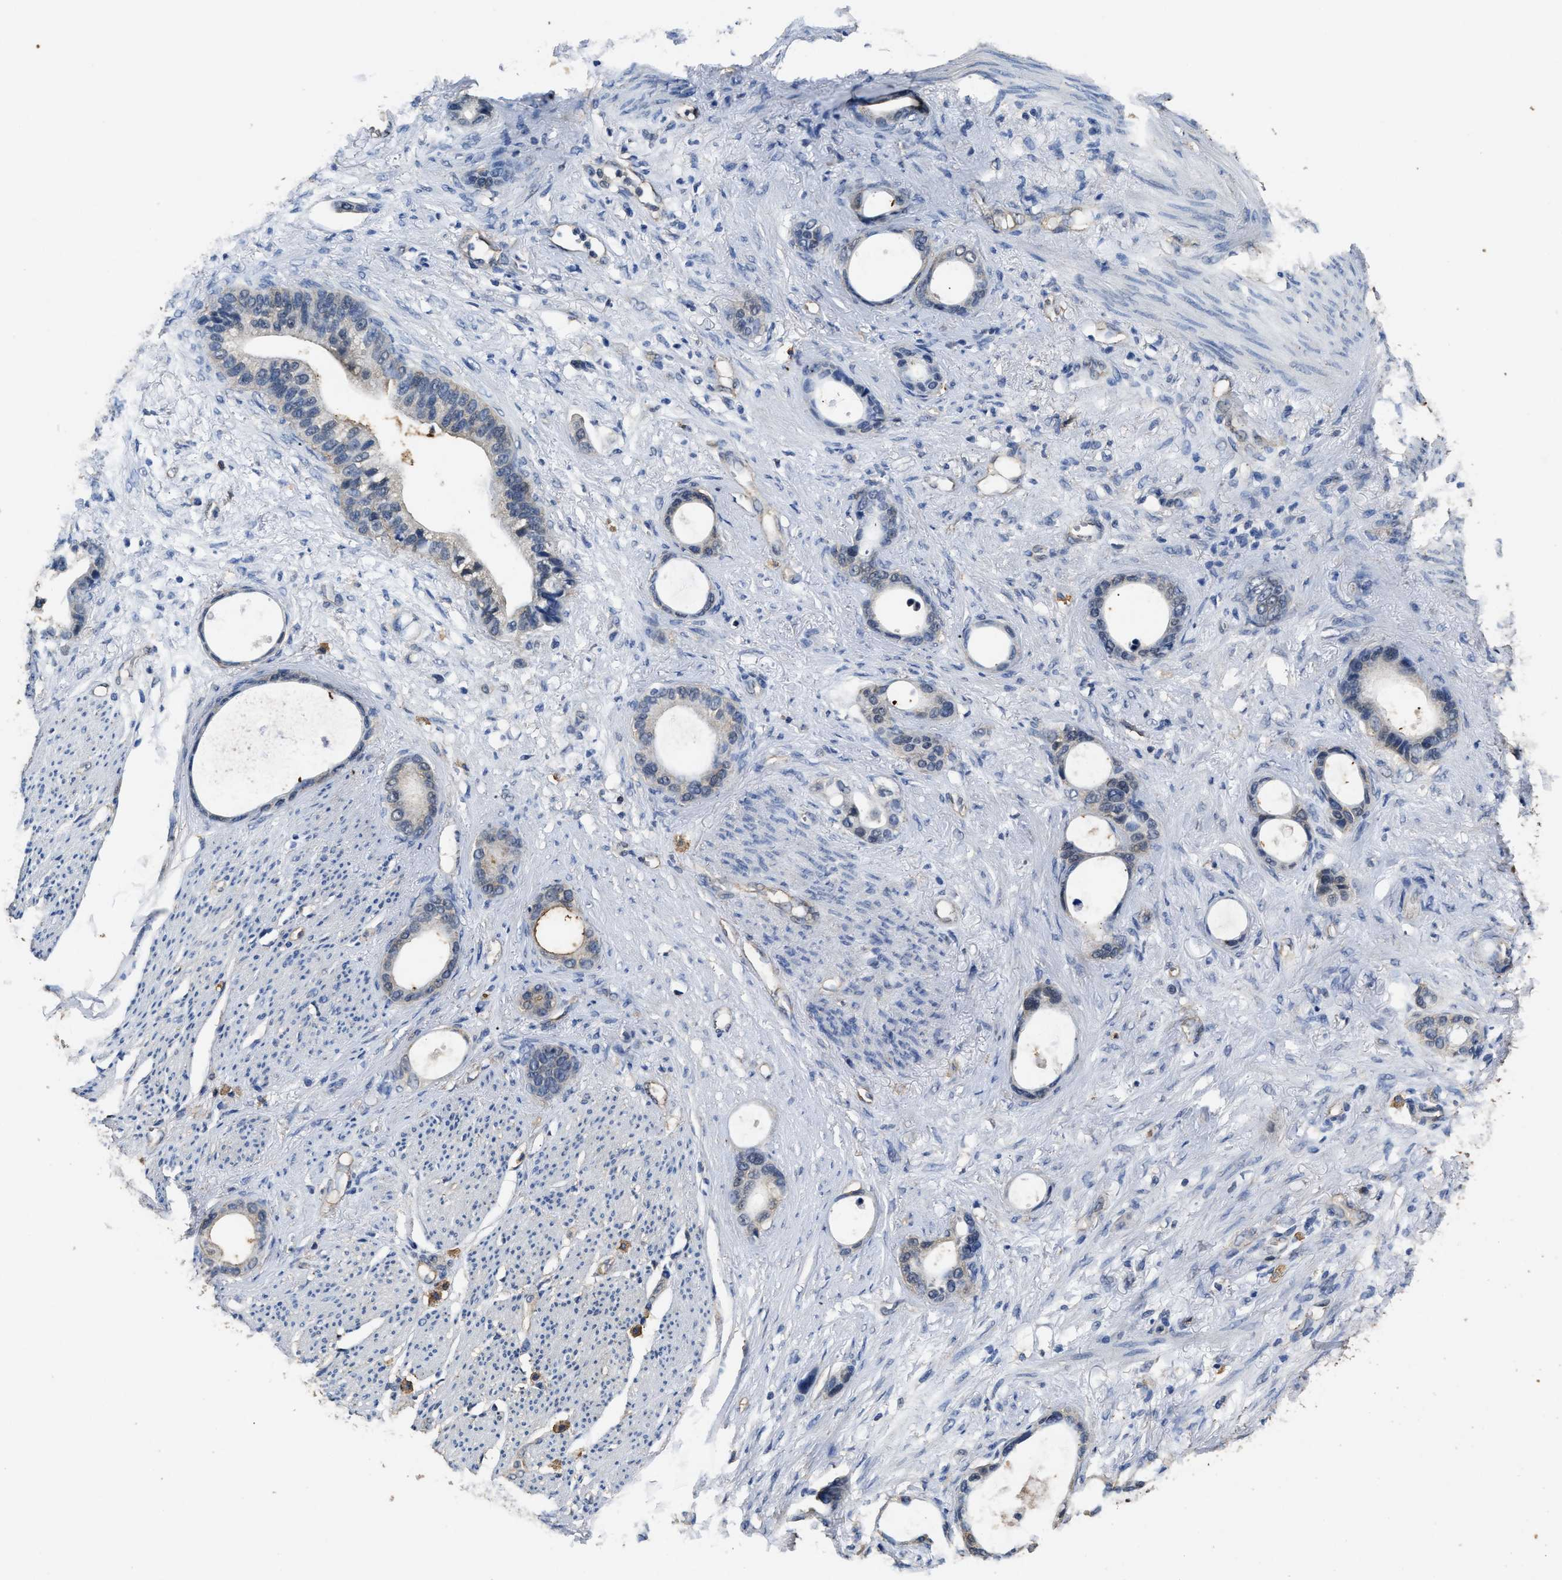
{"staining": {"intensity": "negative", "quantity": "none", "location": "none"}, "tissue": "stomach cancer", "cell_type": "Tumor cells", "image_type": "cancer", "snomed": [{"axis": "morphology", "description": "Adenocarcinoma, NOS"}, {"axis": "topography", "description": "Stomach"}], "caption": "This is an immunohistochemistry (IHC) micrograph of stomach adenocarcinoma. There is no expression in tumor cells.", "gene": "YWHAE", "patient": {"sex": "female", "age": 75}}